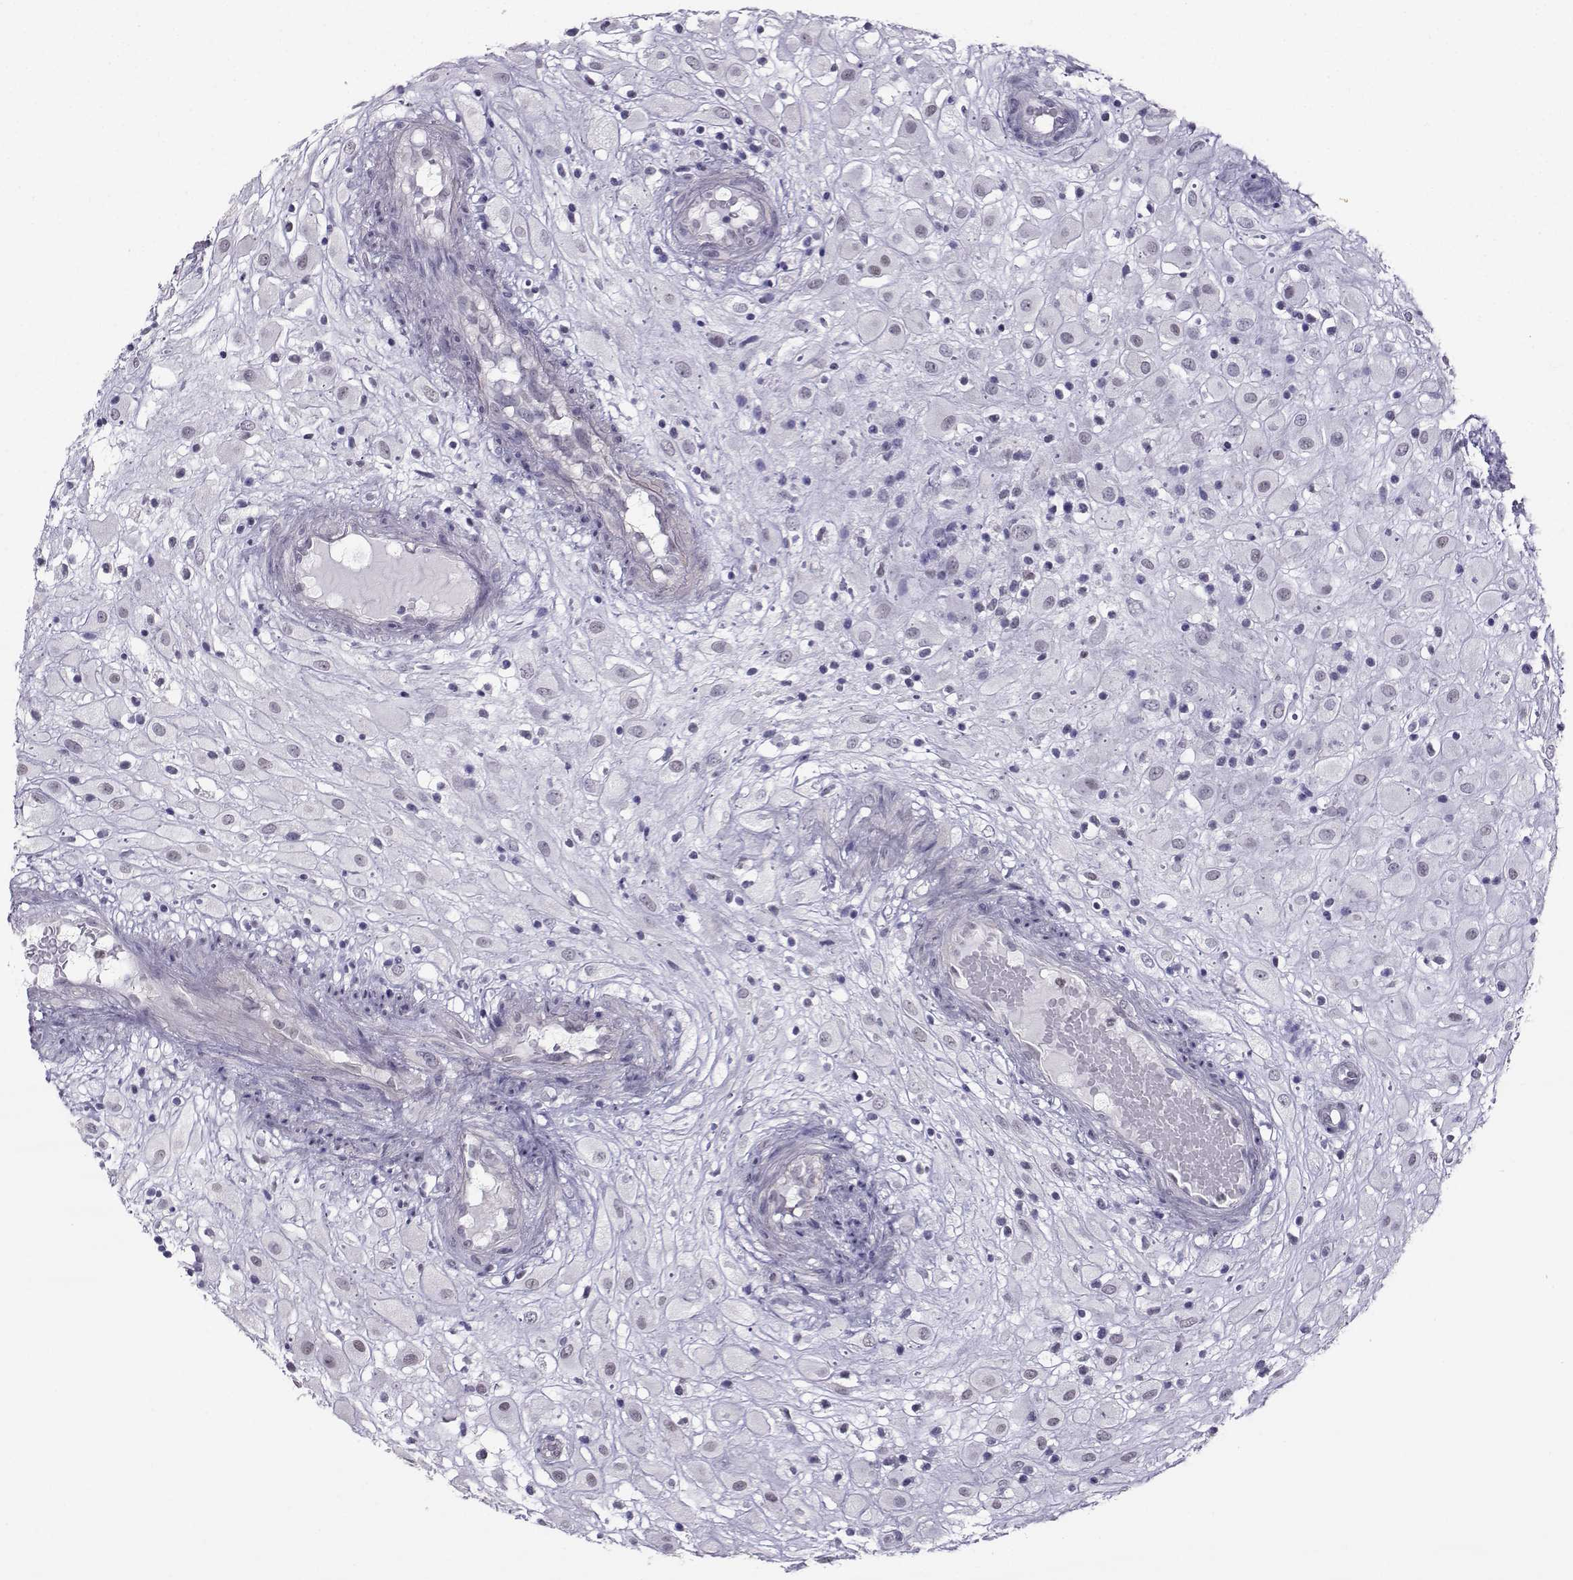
{"staining": {"intensity": "negative", "quantity": "none", "location": "none"}, "tissue": "placenta", "cell_type": "Decidual cells", "image_type": "normal", "snomed": [{"axis": "morphology", "description": "Normal tissue, NOS"}, {"axis": "topography", "description": "Placenta"}], "caption": "Immunohistochemical staining of unremarkable human placenta reveals no significant positivity in decidual cells. The staining is performed using DAB (3,3'-diaminobenzidine) brown chromogen with nuclei counter-stained in using hematoxylin.", "gene": "TEDC2", "patient": {"sex": "female", "age": 24}}